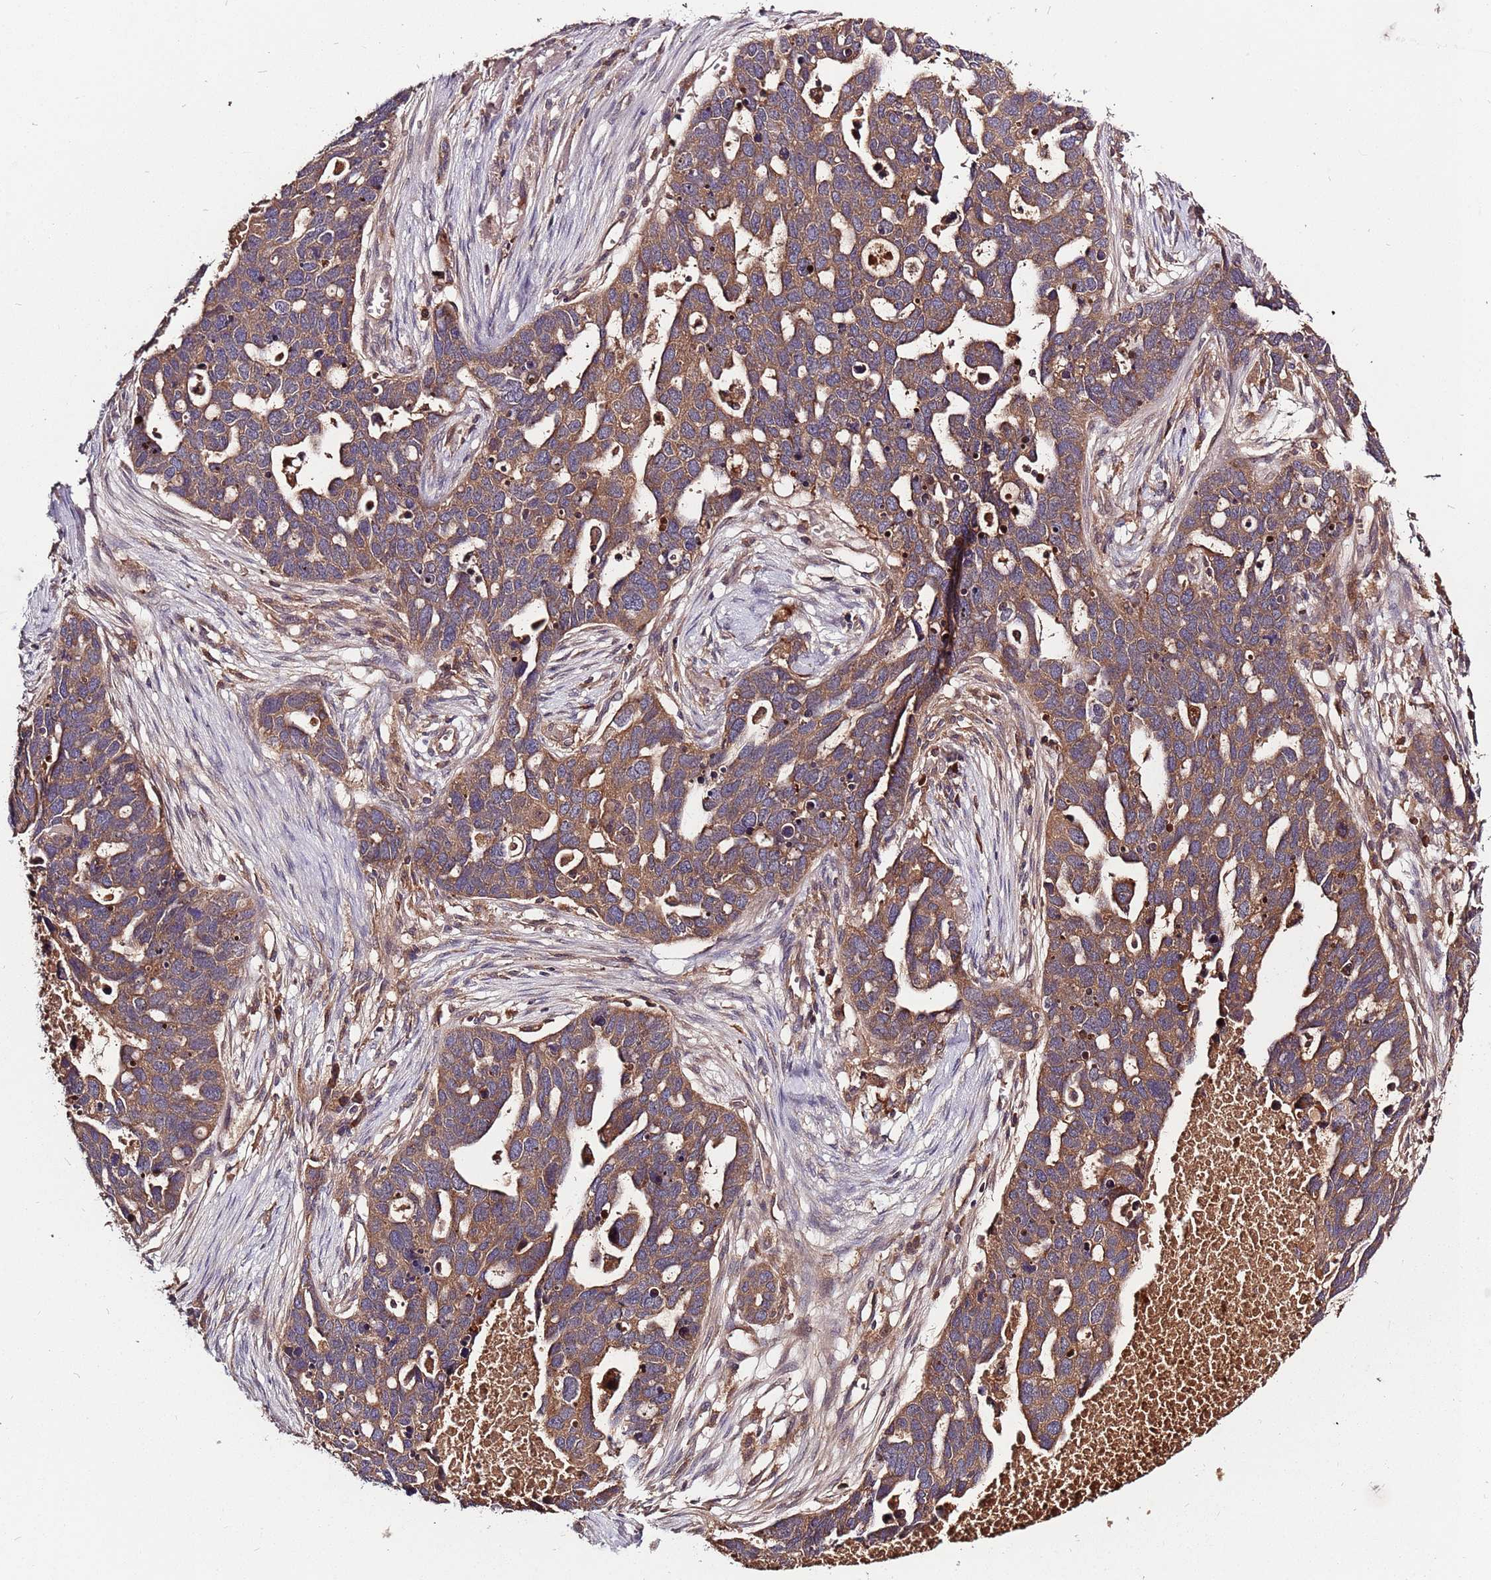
{"staining": {"intensity": "moderate", "quantity": ">75%", "location": "cytoplasmic/membranous"}, "tissue": "ovarian cancer", "cell_type": "Tumor cells", "image_type": "cancer", "snomed": [{"axis": "morphology", "description": "Cystadenocarcinoma, serous, NOS"}, {"axis": "topography", "description": "Ovary"}], "caption": "Immunohistochemical staining of human ovarian serous cystadenocarcinoma shows moderate cytoplasmic/membranous protein staining in about >75% of tumor cells.", "gene": "USP32", "patient": {"sex": "female", "age": 54}}